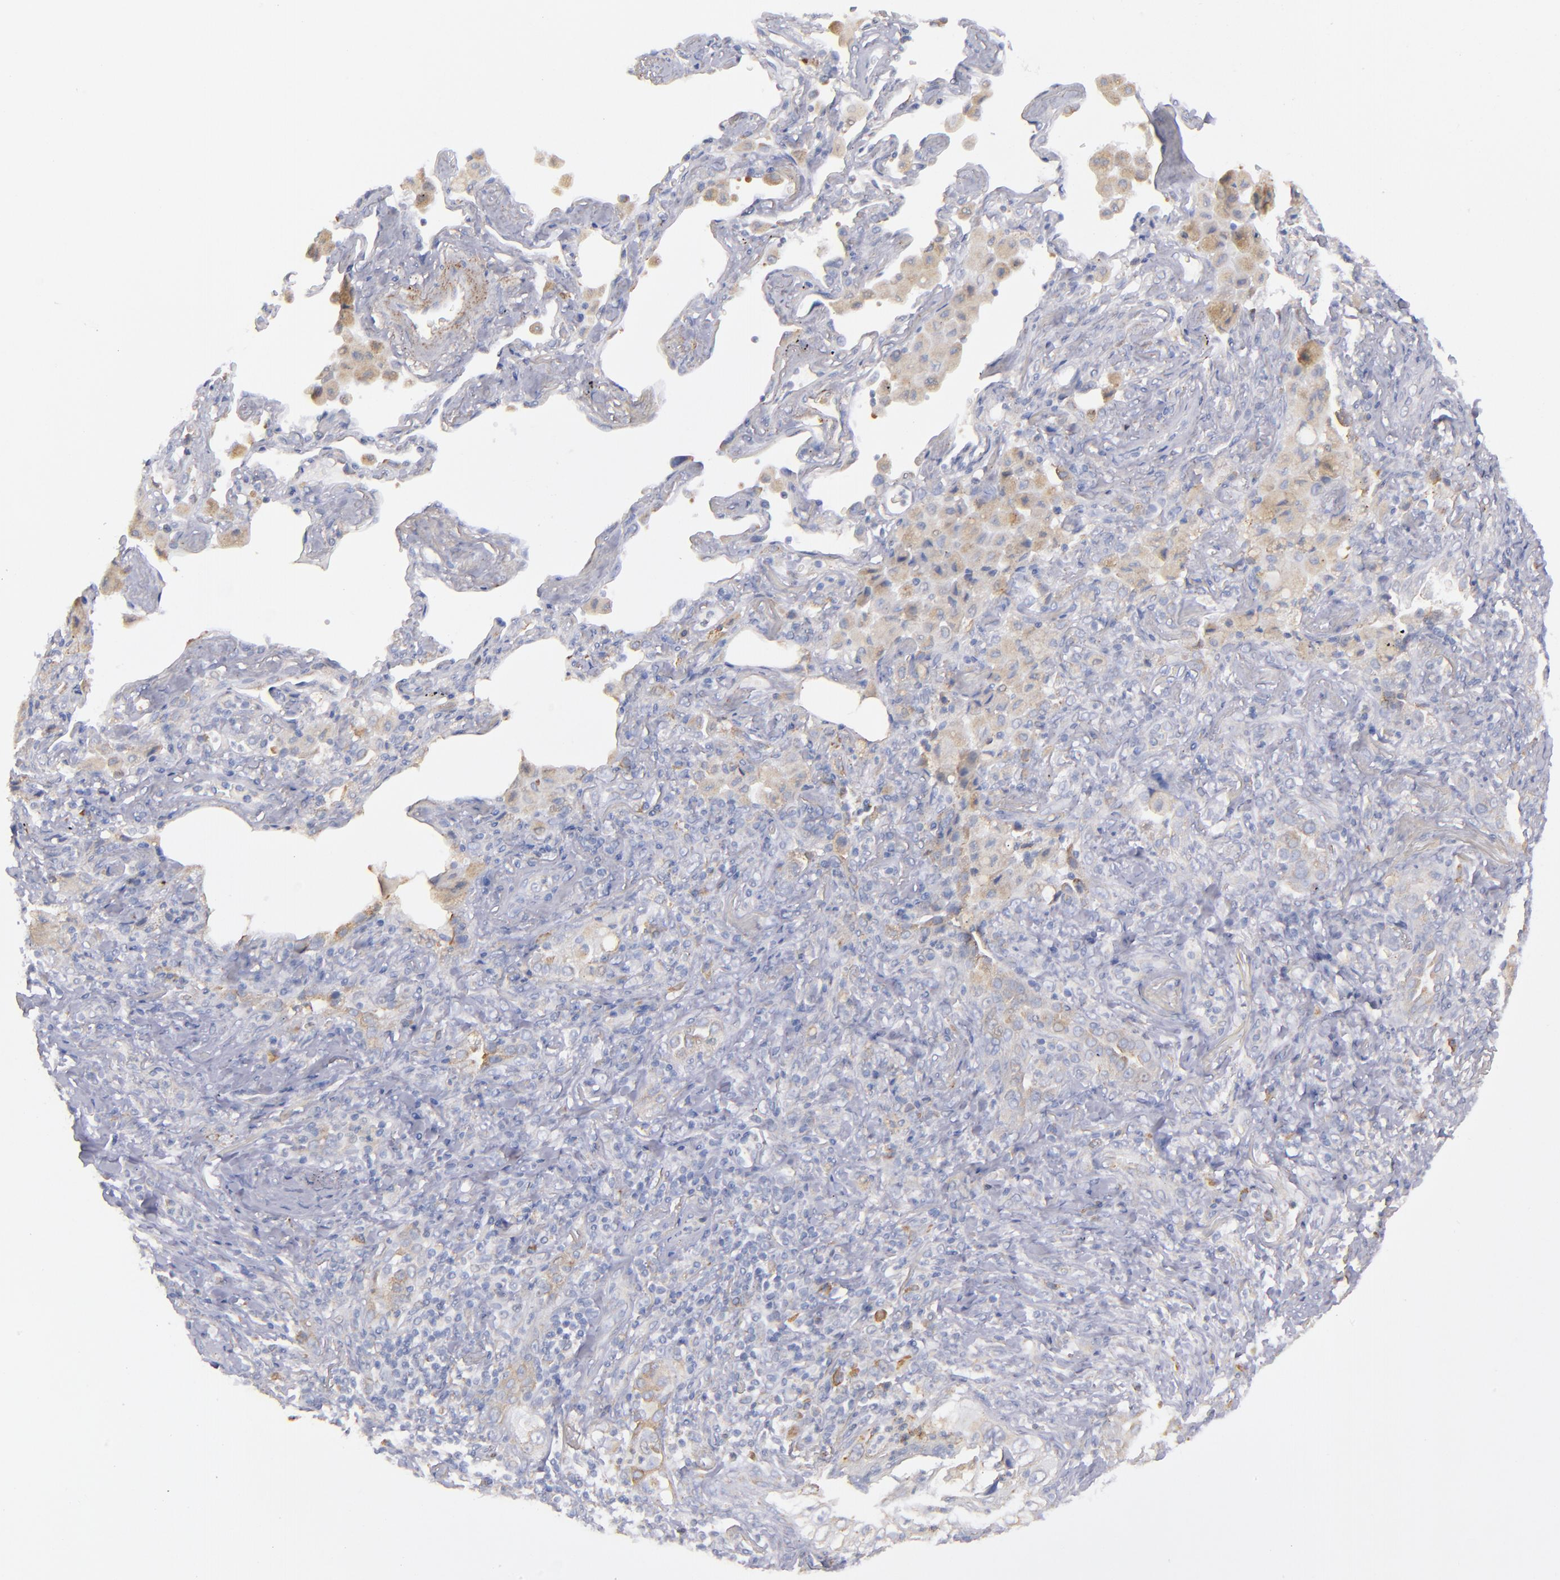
{"staining": {"intensity": "weak", "quantity": "25%-75%", "location": "cytoplasmic/membranous"}, "tissue": "lung cancer", "cell_type": "Tumor cells", "image_type": "cancer", "snomed": [{"axis": "morphology", "description": "Squamous cell carcinoma, NOS"}, {"axis": "topography", "description": "Lung"}], "caption": "Lung cancer (squamous cell carcinoma) stained with a brown dye exhibits weak cytoplasmic/membranous positive positivity in about 25%-75% of tumor cells.", "gene": "MFGE8", "patient": {"sex": "female", "age": 67}}